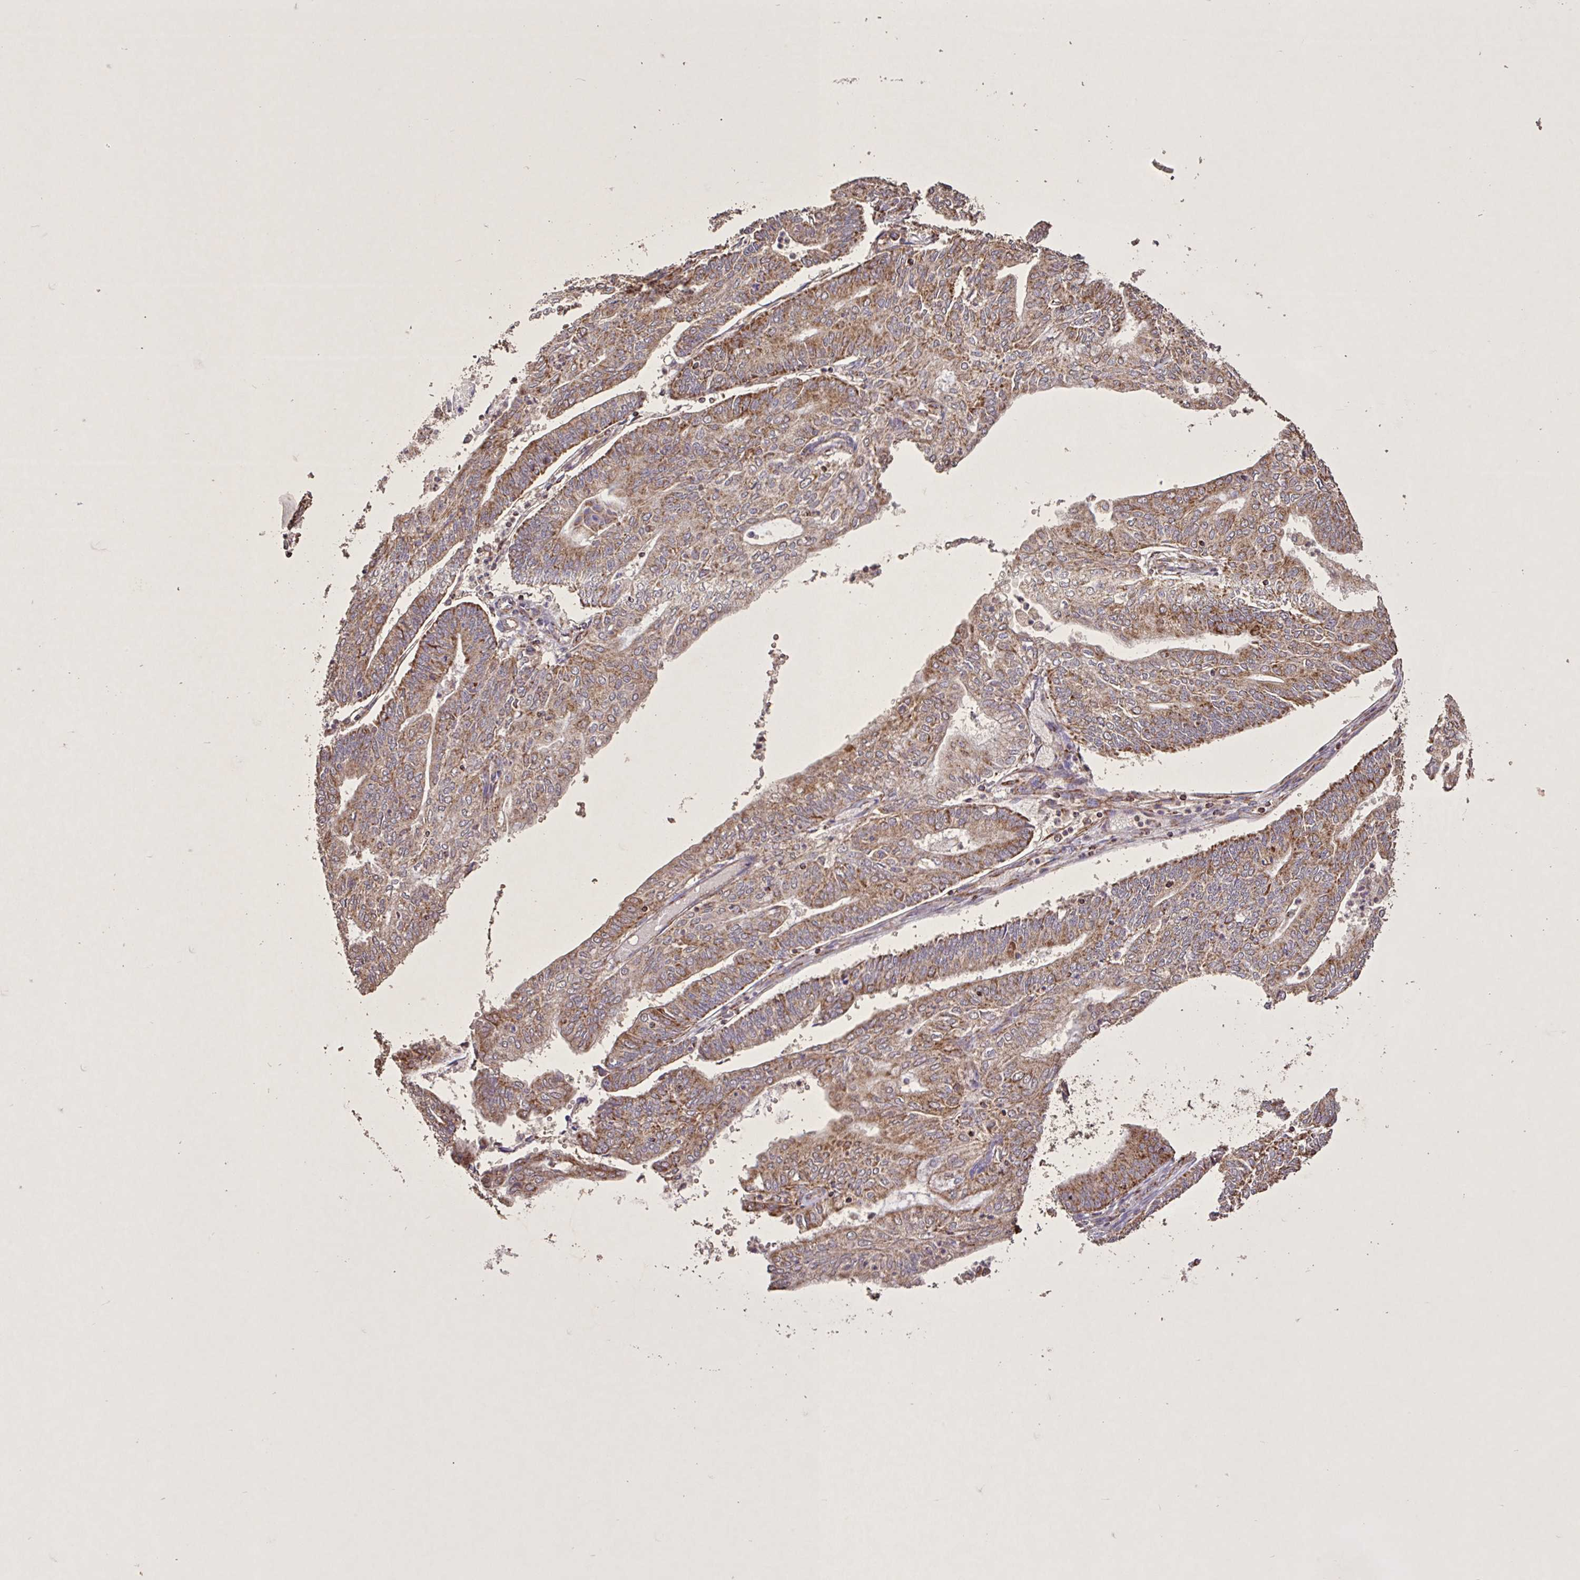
{"staining": {"intensity": "moderate", "quantity": ">75%", "location": "cytoplasmic/membranous"}, "tissue": "endometrial cancer", "cell_type": "Tumor cells", "image_type": "cancer", "snomed": [{"axis": "morphology", "description": "Adenocarcinoma, NOS"}, {"axis": "topography", "description": "Endometrium"}], "caption": "There is medium levels of moderate cytoplasmic/membranous positivity in tumor cells of endometrial adenocarcinoma, as demonstrated by immunohistochemical staining (brown color).", "gene": "AGK", "patient": {"sex": "female", "age": 61}}